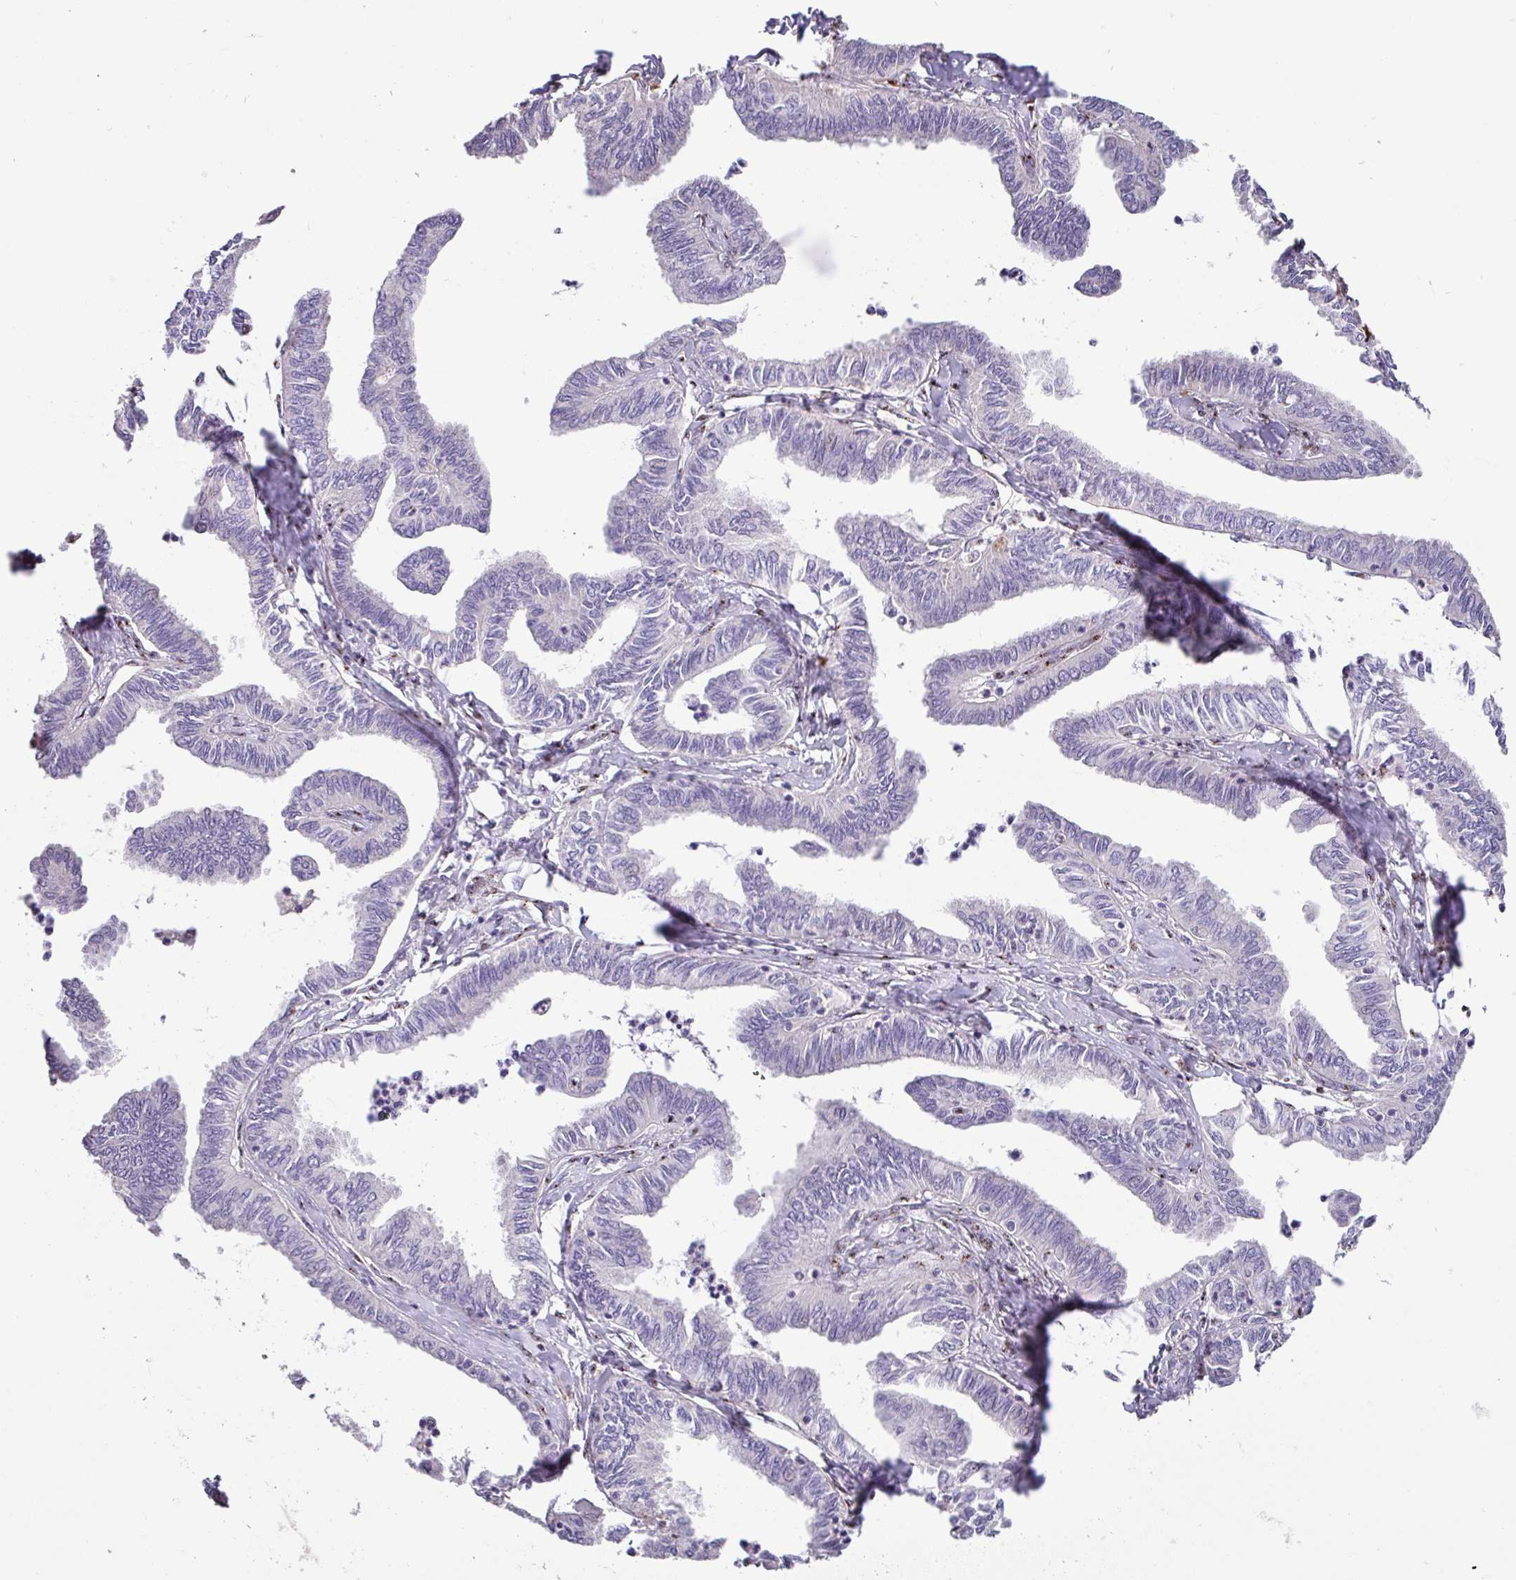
{"staining": {"intensity": "negative", "quantity": "none", "location": "none"}, "tissue": "ovarian cancer", "cell_type": "Tumor cells", "image_type": "cancer", "snomed": [{"axis": "morphology", "description": "Carcinoma, endometroid"}, {"axis": "topography", "description": "Ovary"}], "caption": "Ovarian endometroid carcinoma stained for a protein using IHC demonstrates no positivity tumor cells.", "gene": "ZG16", "patient": {"sex": "female", "age": 70}}